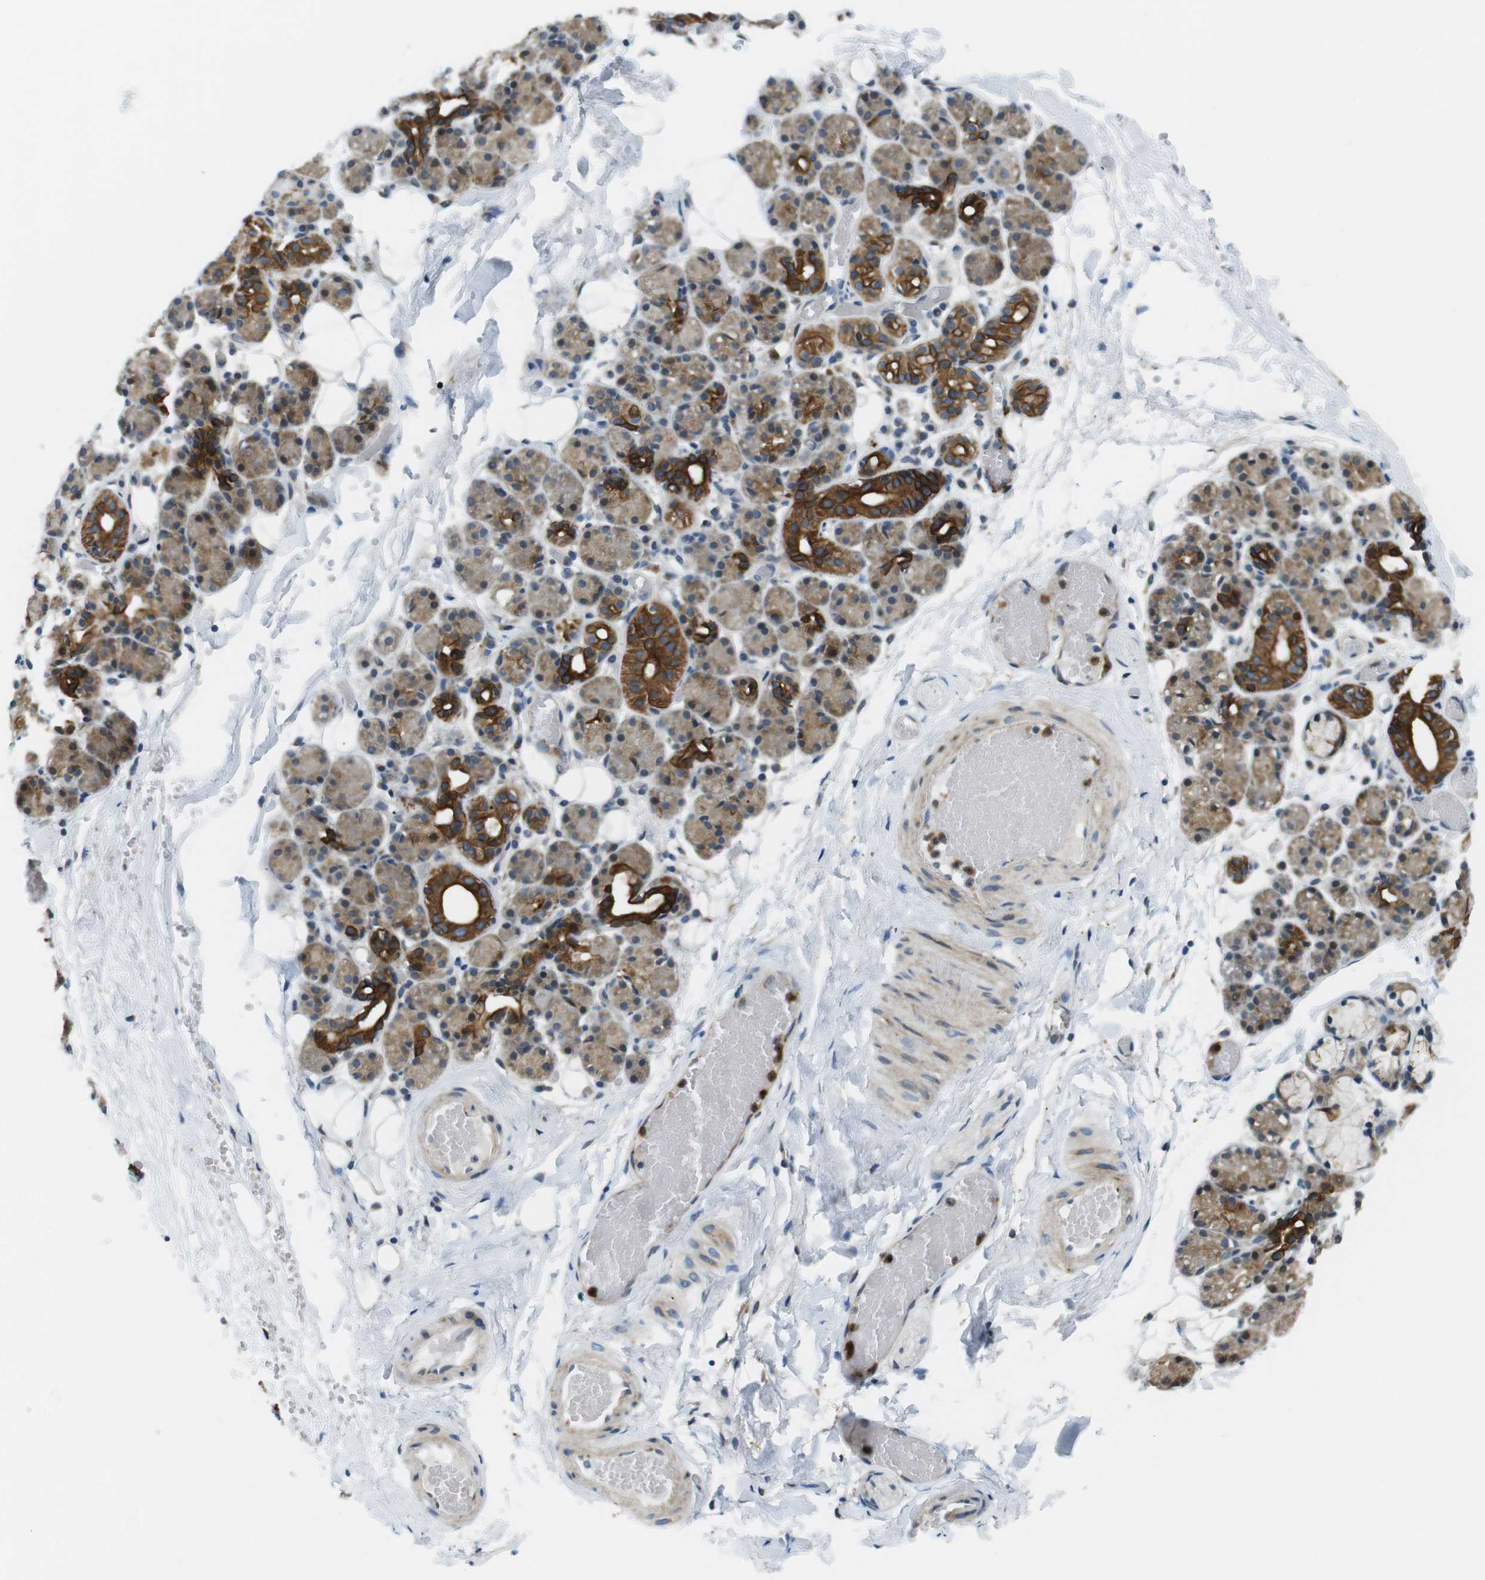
{"staining": {"intensity": "strong", "quantity": "25%-75%", "location": "cytoplasmic/membranous"}, "tissue": "salivary gland", "cell_type": "Glandular cells", "image_type": "normal", "snomed": [{"axis": "morphology", "description": "Normal tissue, NOS"}, {"axis": "topography", "description": "Salivary gland"}], "caption": "DAB immunohistochemical staining of unremarkable salivary gland reveals strong cytoplasmic/membranous protein positivity in approximately 25%-75% of glandular cells.", "gene": "ZDHHC3", "patient": {"sex": "male", "age": 63}}